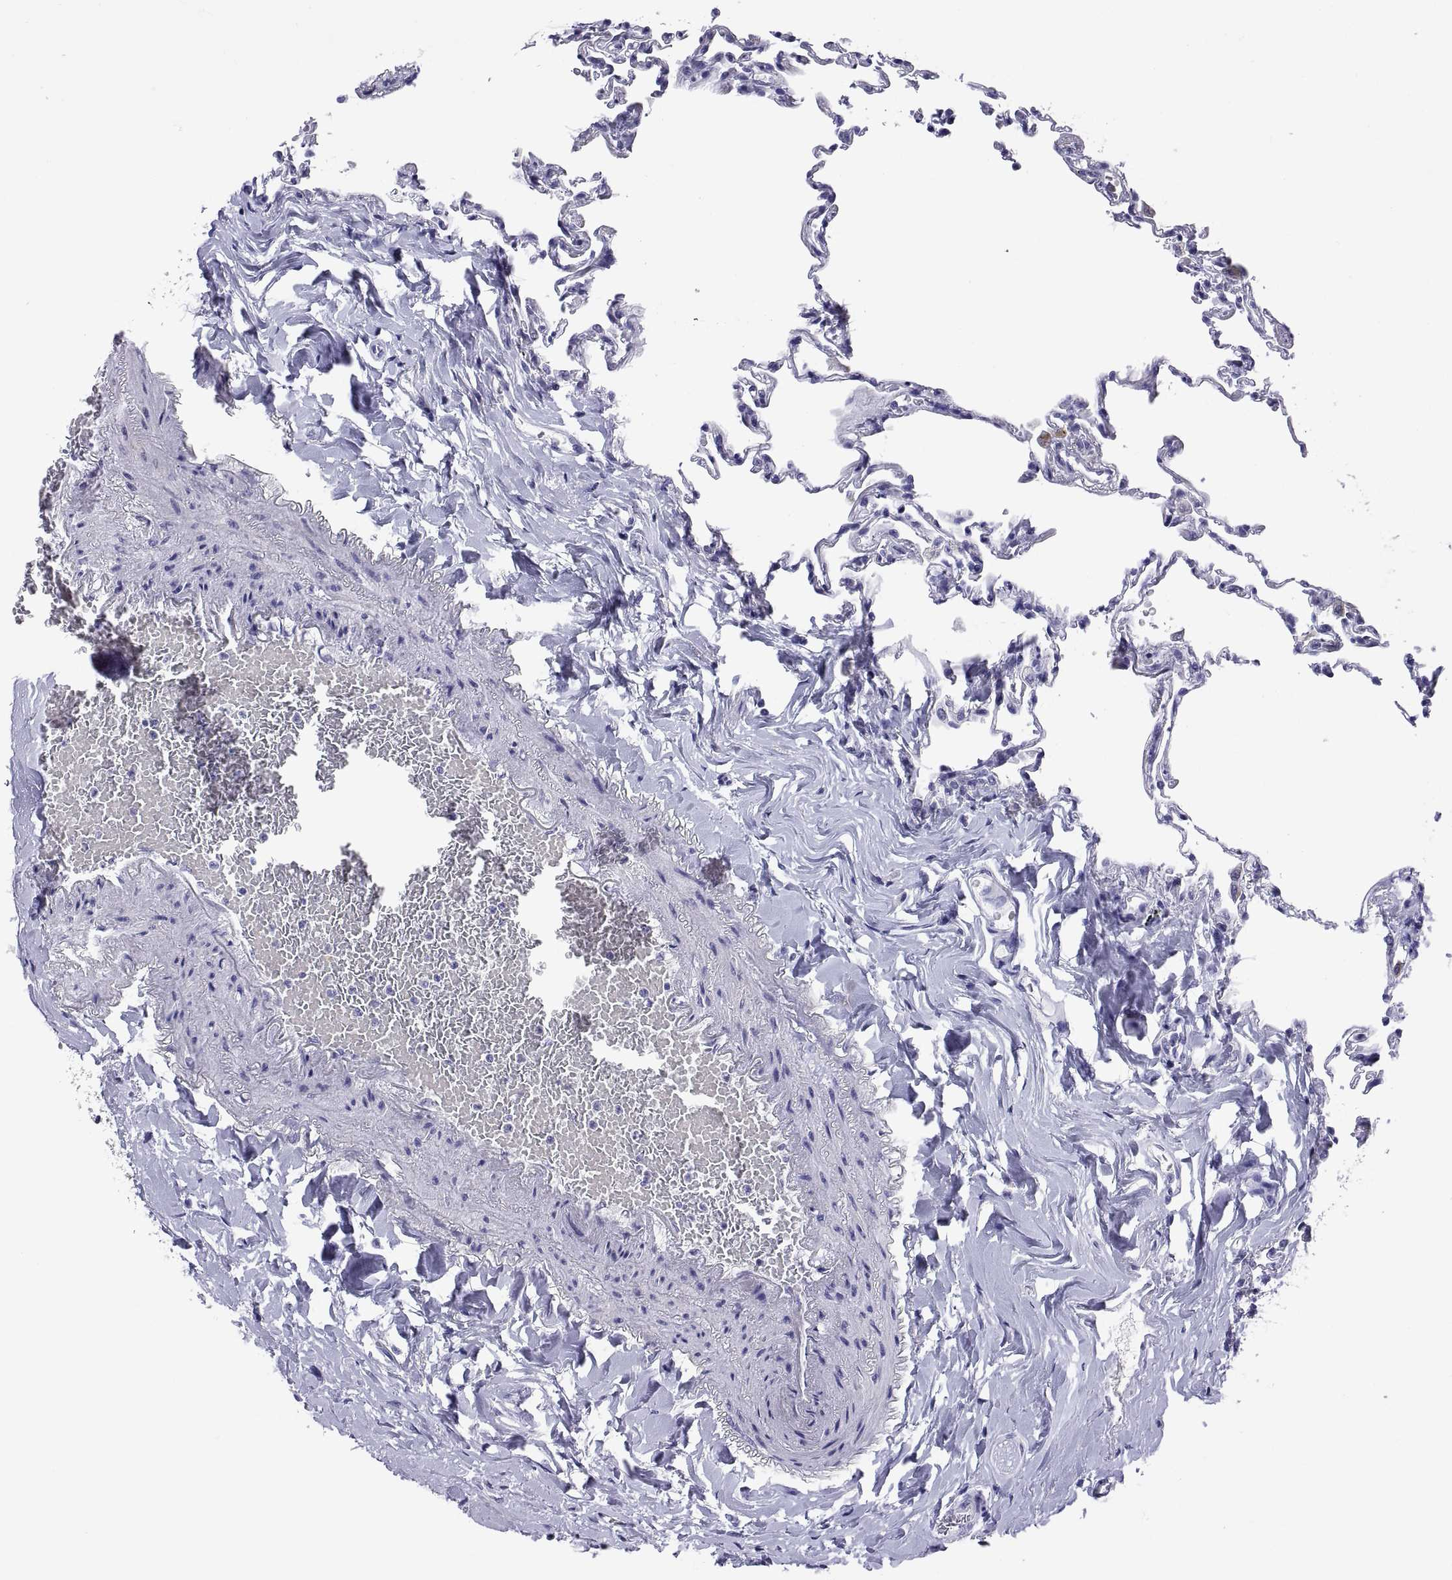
{"staining": {"intensity": "negative", "quantity": "none", "location": "none"}, "tissue": "lung", "cell_type": "Alveolar cells", "image_type": "normal", "snomed": [{"axis": "morphology", "description": "Normal tissue, NOS"}, {"axis": "topography", "description": "Lung"}], "caption": "Normal lung was stained to show a protein in brown. There is no significant staining in alveolar cells. (DAB (3,3'-diaminobenzidine) IHC with hematoxylin counter stain).", "gene": "QRICH2", "patient": {"sex": "female", "age": 57}}